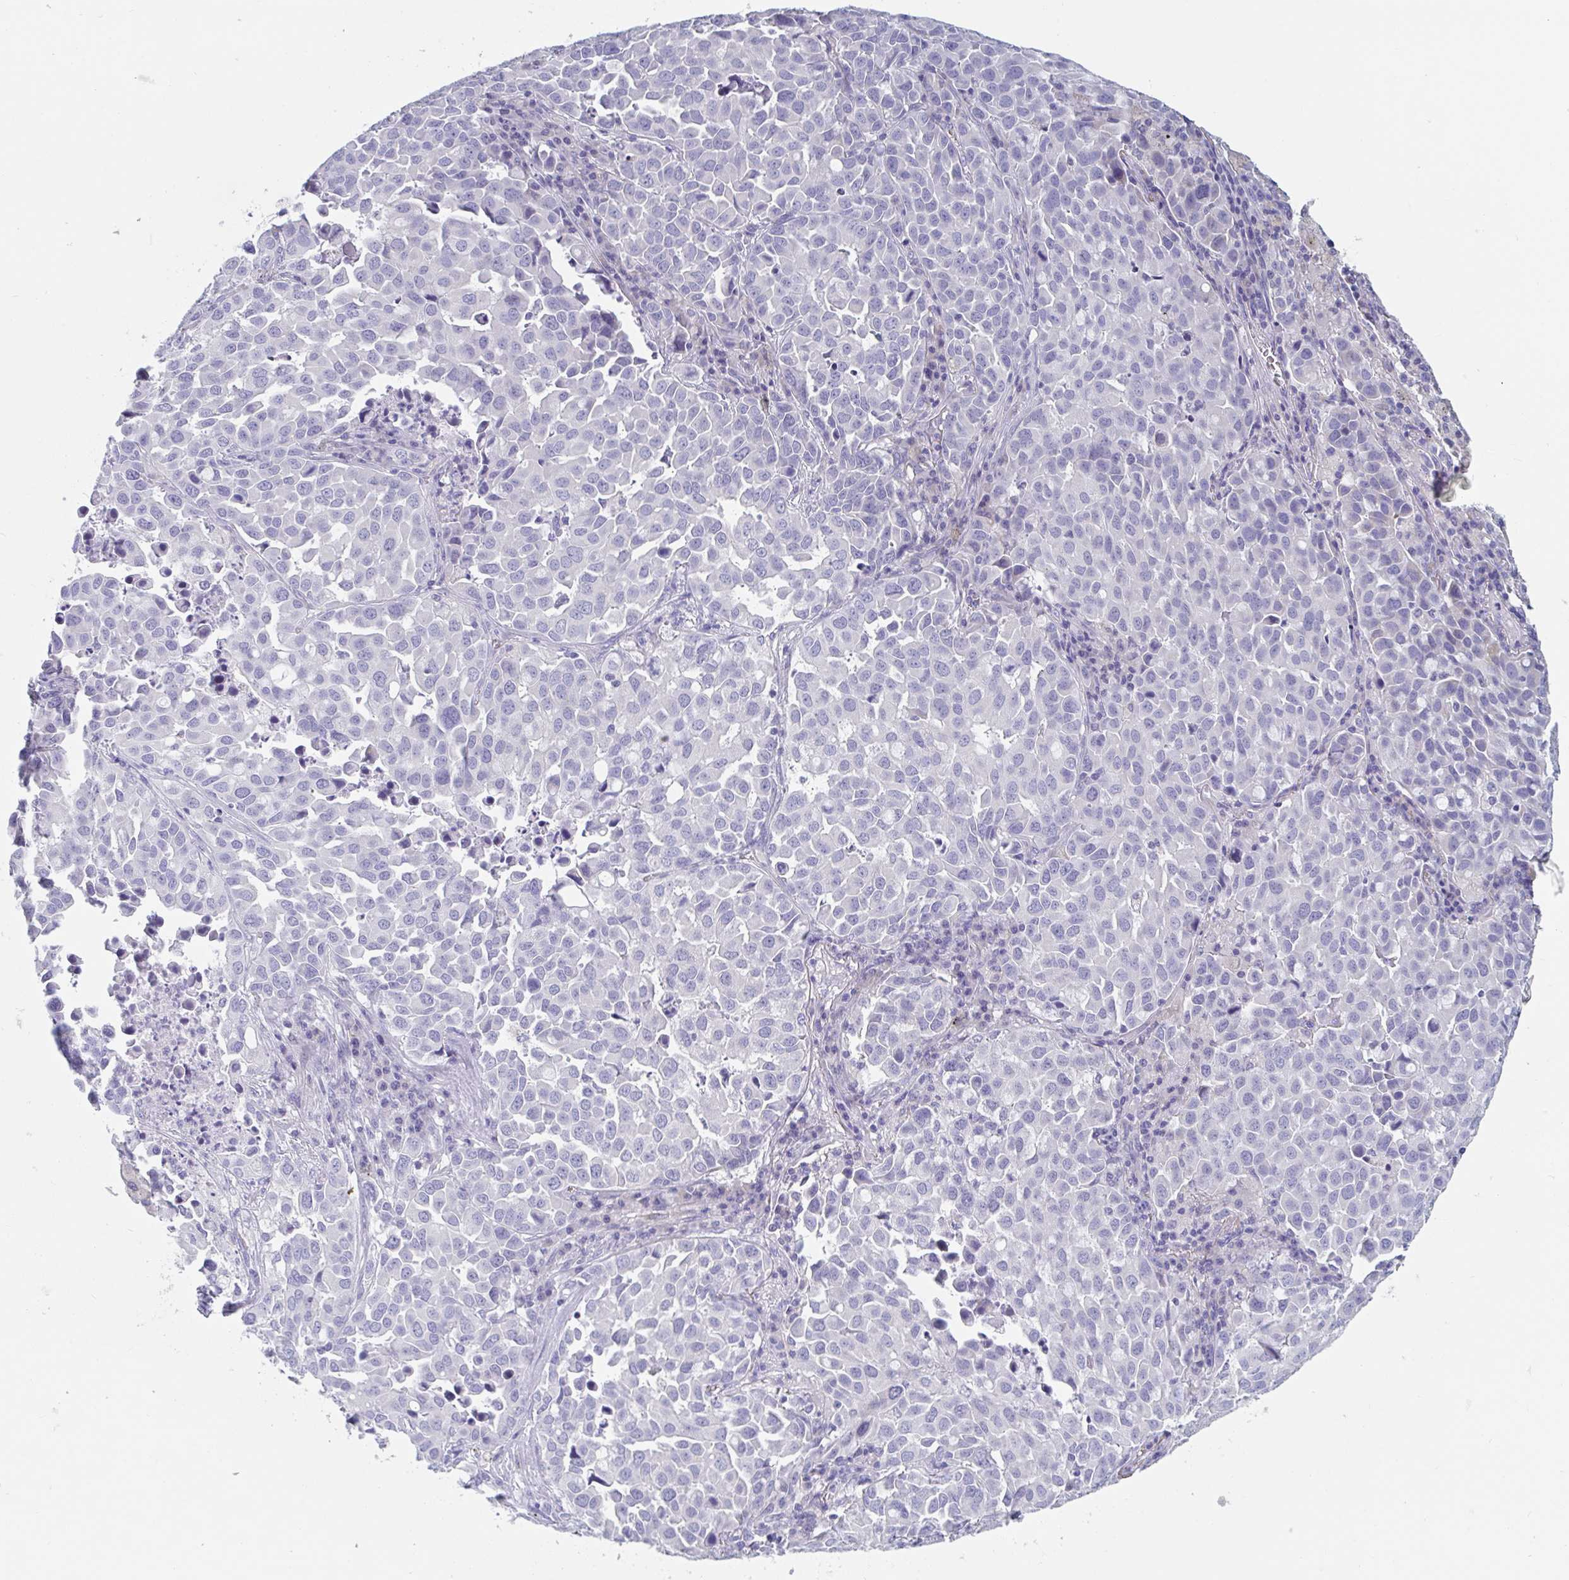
{"staining": {"intensity": "negative", "quantity": "none", "location": "none"}, "tissue": "lung cancer", "cell_type": "Tumor cells", "image_type": "cancer", "snomed": [{"axis": "morphology", "description": "Adenocarcinoma, NOS"}, {"axis": "morphology", "description": "Adenocarcinoma, metastatic, NOS"}, {"axis": "topography", "description": "Lymph node"}, {"axis": "topography", "description": "Lung"}], "caption": "IHC photomicrograph of lung cancer stained for a protein (brown), which displays no positivity in tumor cells.", "gene": "ABHD16A", "patient": {"sex": "female", "age": 65}}